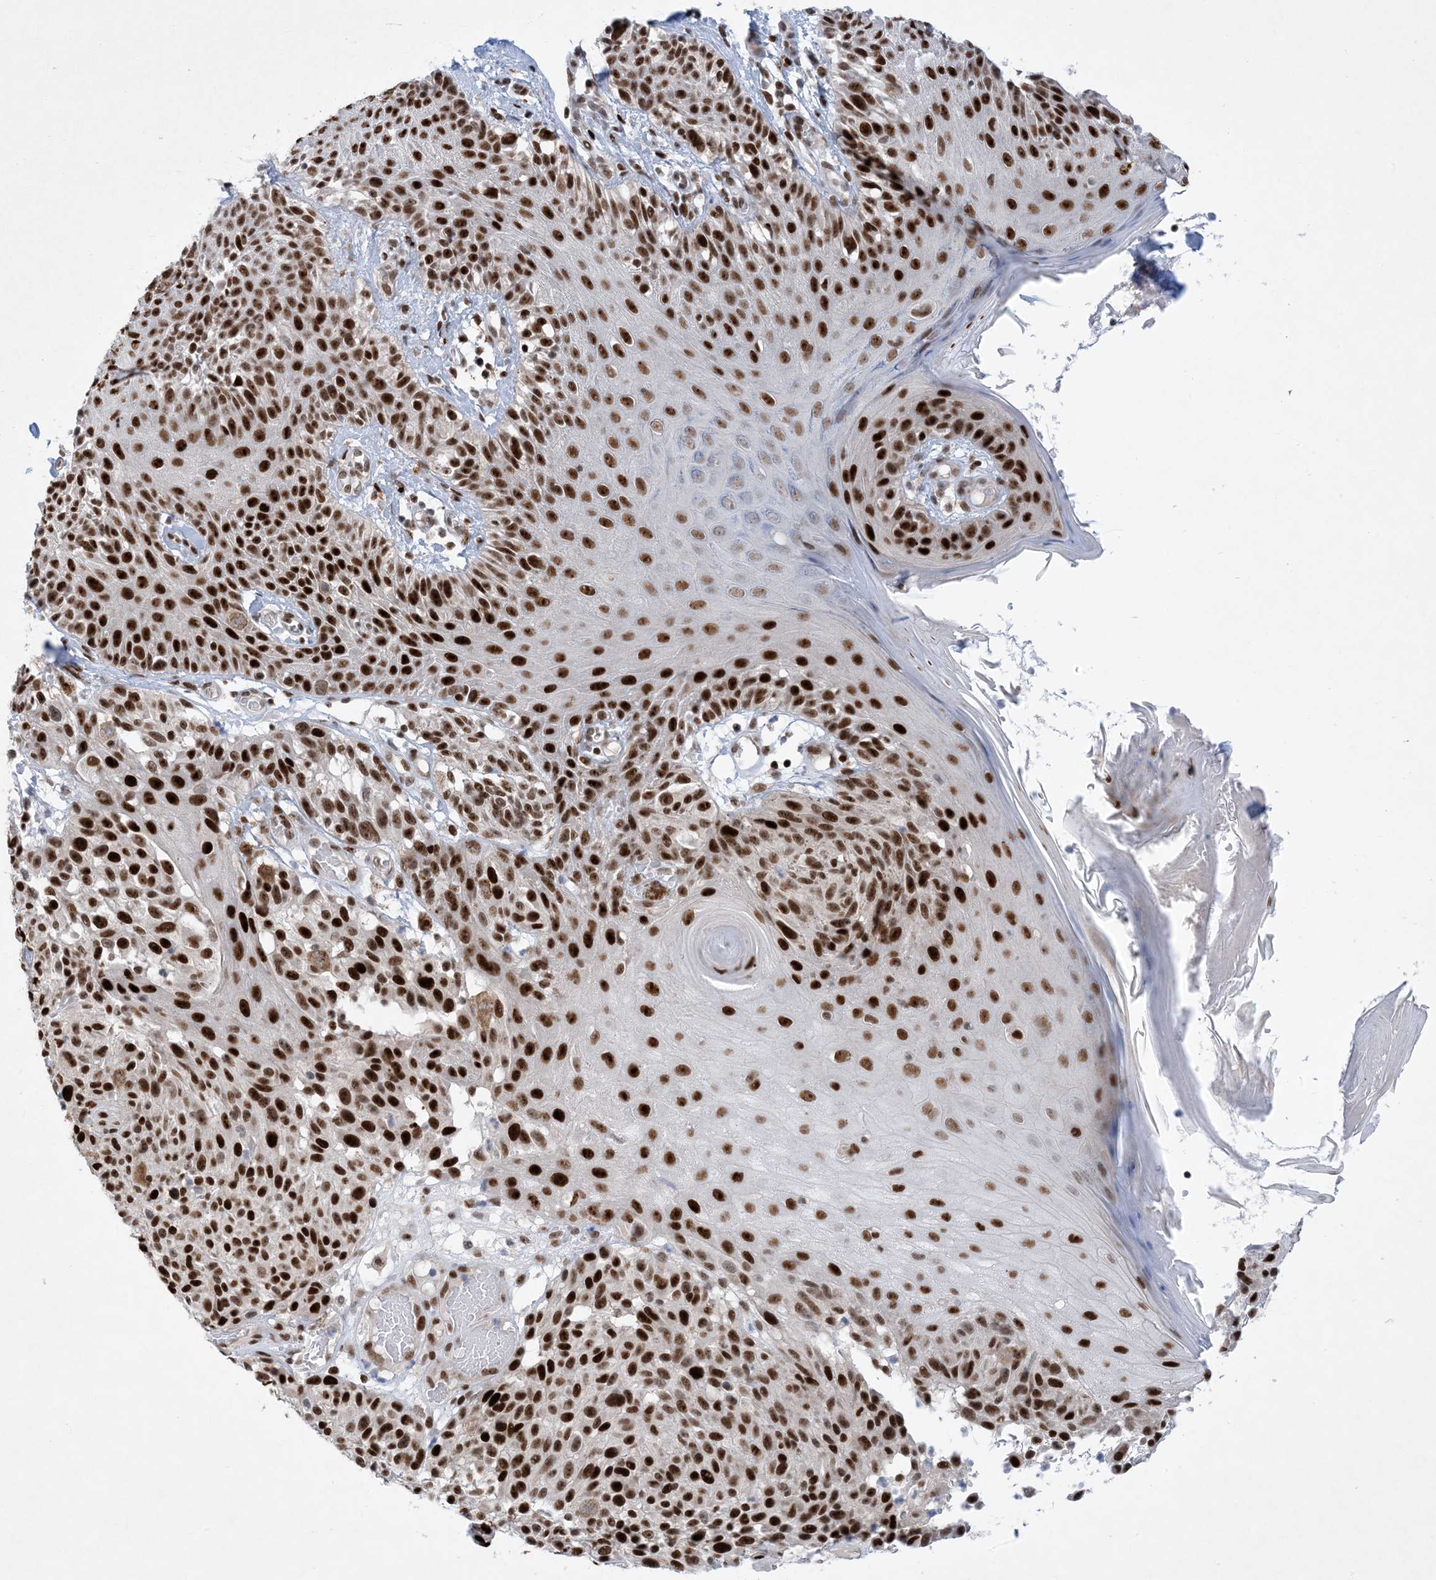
{"staining": {"intensity": "strong", "quantity": ">75%", "location": "nuclear"}, "tissue": "melanoma", "cell_type": "Tumor cells", "image_type": "cancer", "snomed": [{"axis": "morphology", "description": "Malignant melanoma, NOS"}, {"axis": "topography", "description": "Skin"}], "caption": "Protein staining reveals strong nuclear positivity in approximately >75% of tumor cells in malignant melanoma.", "gene": "TSPYL1", "patient": {"sex": "male", "age": 83}}